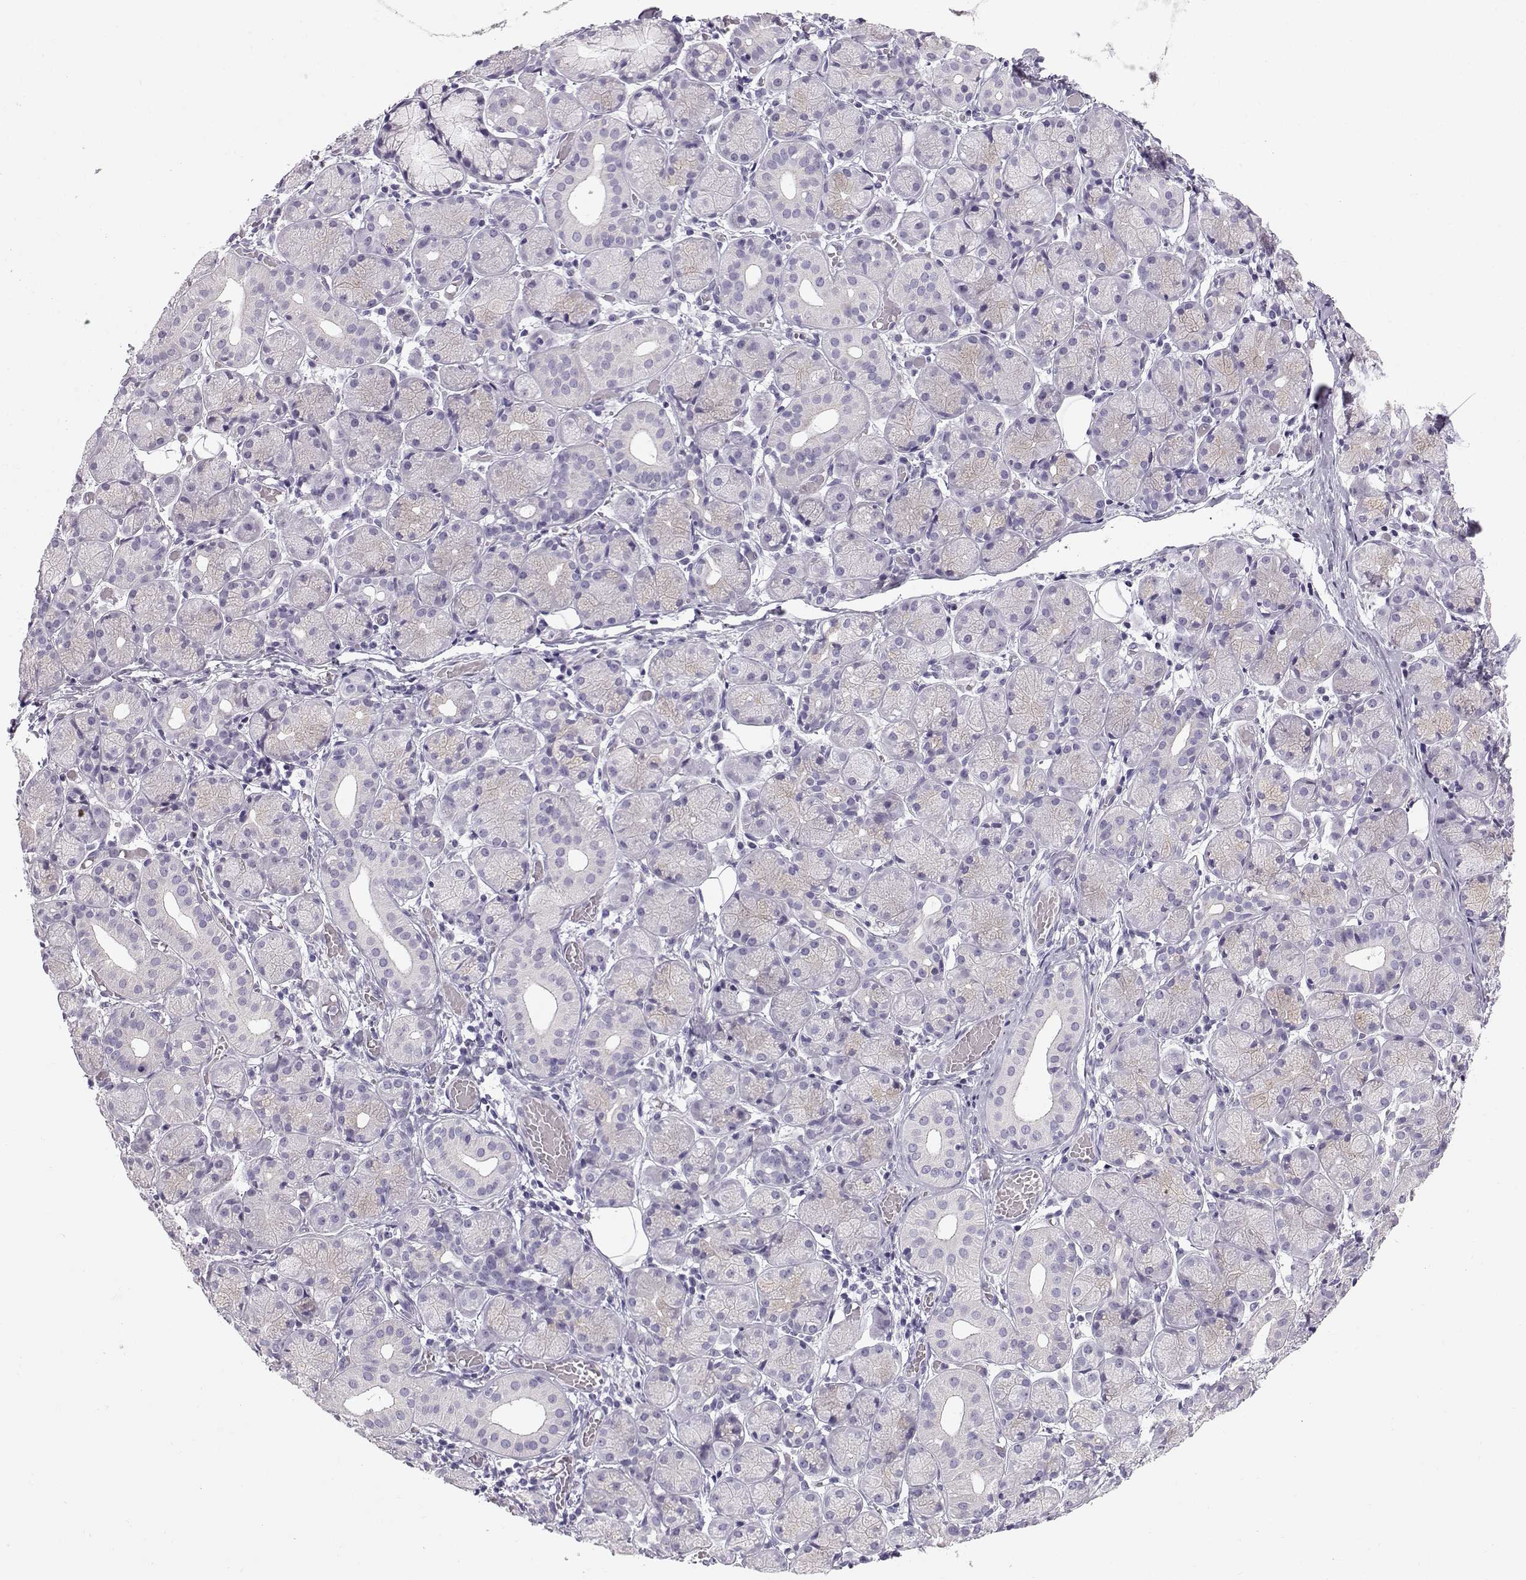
{"staining": {"intensity": "negative", "quantity": "none", "location": "none"}, "tissue": "salivary gland", "cell_type": "Glandular cells", "image_type": "normal", "snomed": [{"axis": "morphology", "description": "Normal tissue, NOS"}, {"axis": "topography", "description": "Salivary gland"}, {"axis": "topography", "description": "Peripheral nerve tissue"}], "caption": "Glandular cells show no significant positivity in unremarkable salivary gland. (DAB (3,3'-diaminobenzidine) immunohistochemistry, high magnification).", "gene": "ZBTB8B", "patient": {"sex": "female", "age": 24}}